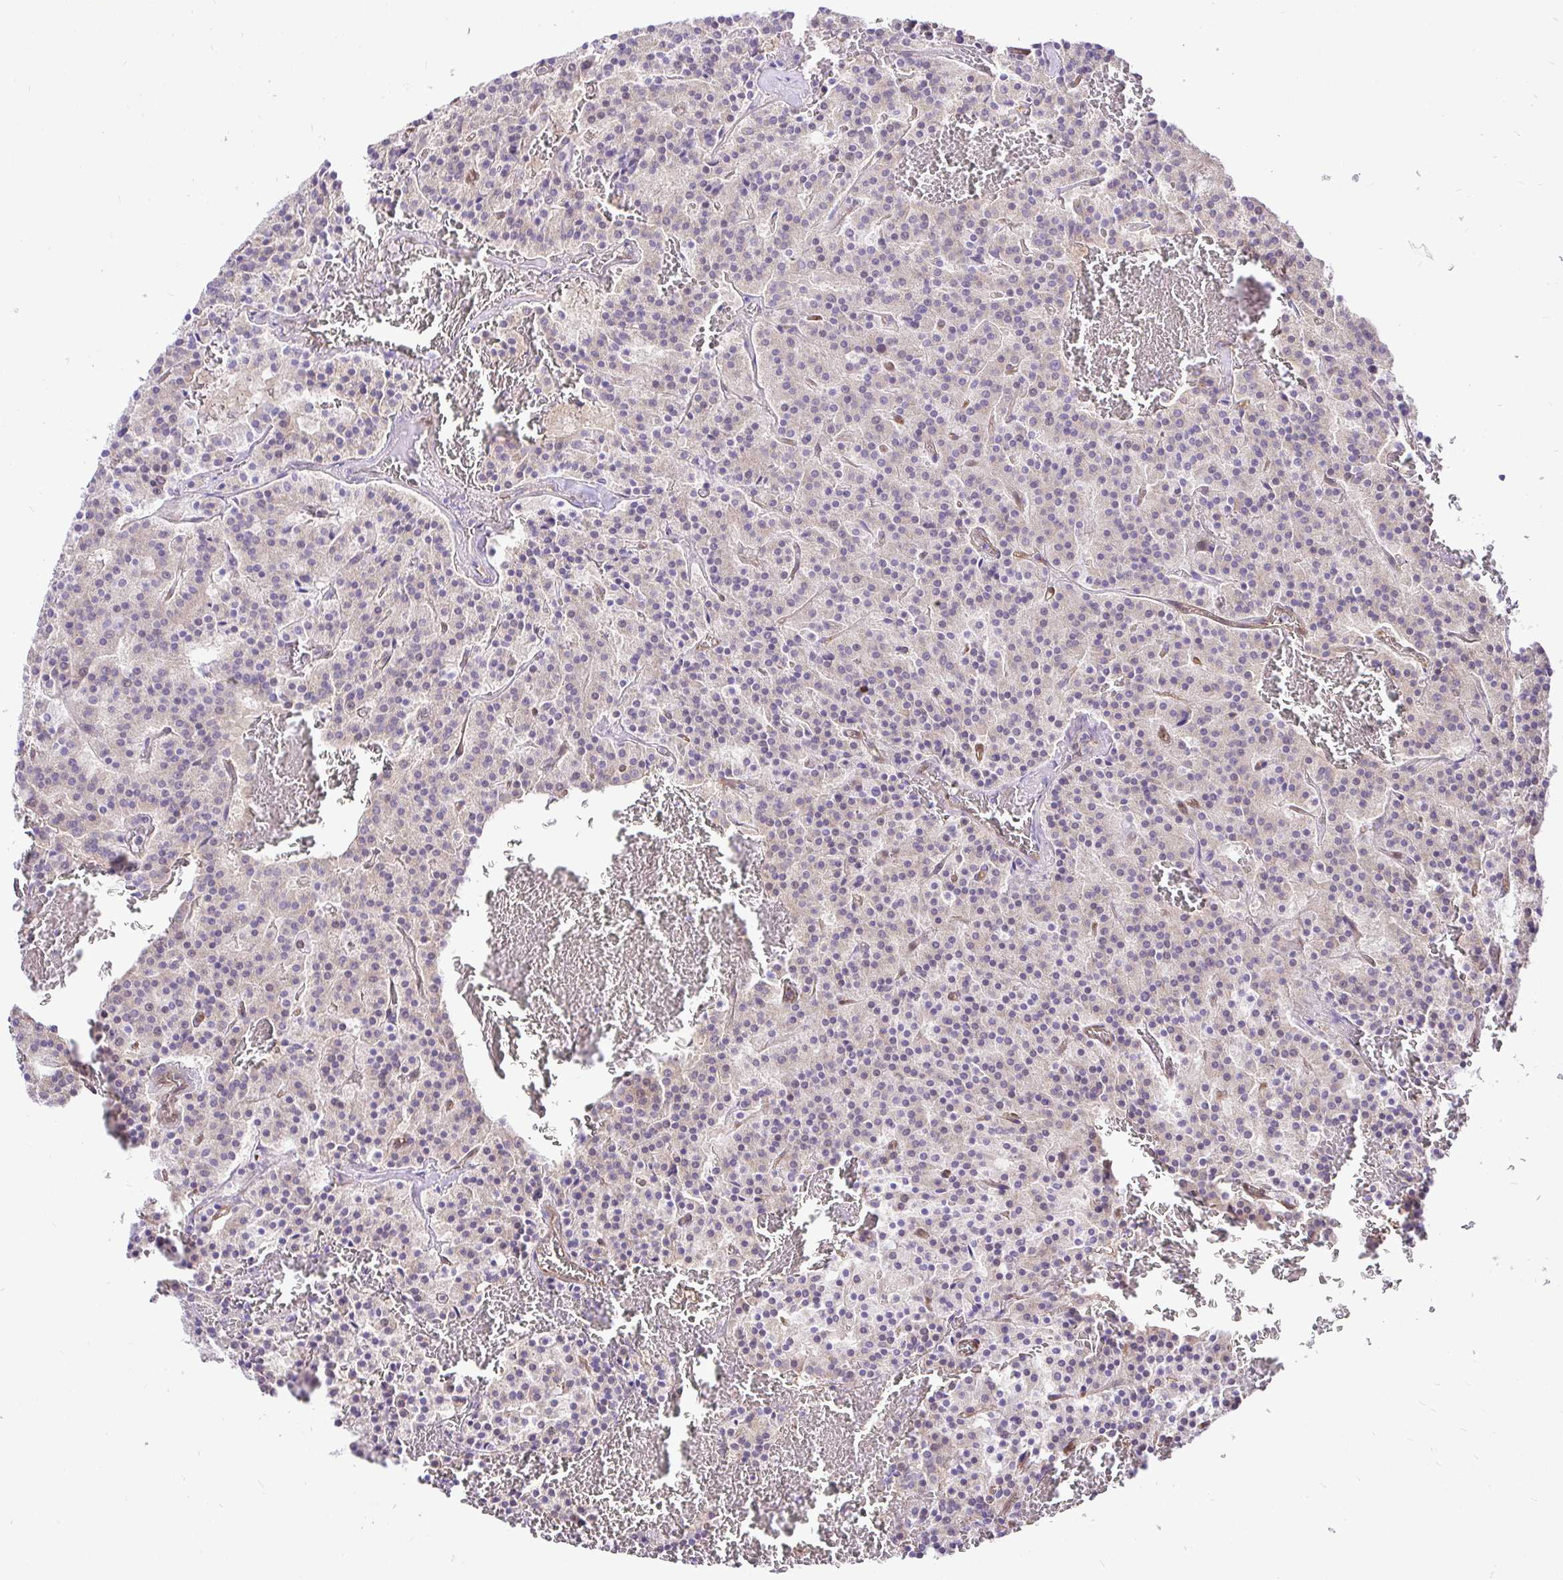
{"staining": {"intensity": "negative", "quantity": "none", "location": "none"}, "tissue": "carcinoid", "cell_type": "Tumor cells", "image_type": "cancer", "snomed": [{"axis": "morphology", "description": "Carcinoid, malignant, NOS"}, {"axis": "topography", "description": "Lung"}], "caption": "High magnification brightfield microscopy of carcinoid stained with DAB (brown) and counterstained with hematoxylin (blue): tumor cells show no significant positivity.", "gene": "CCDC122", "patient": {"sex": "male", "age": 70}}